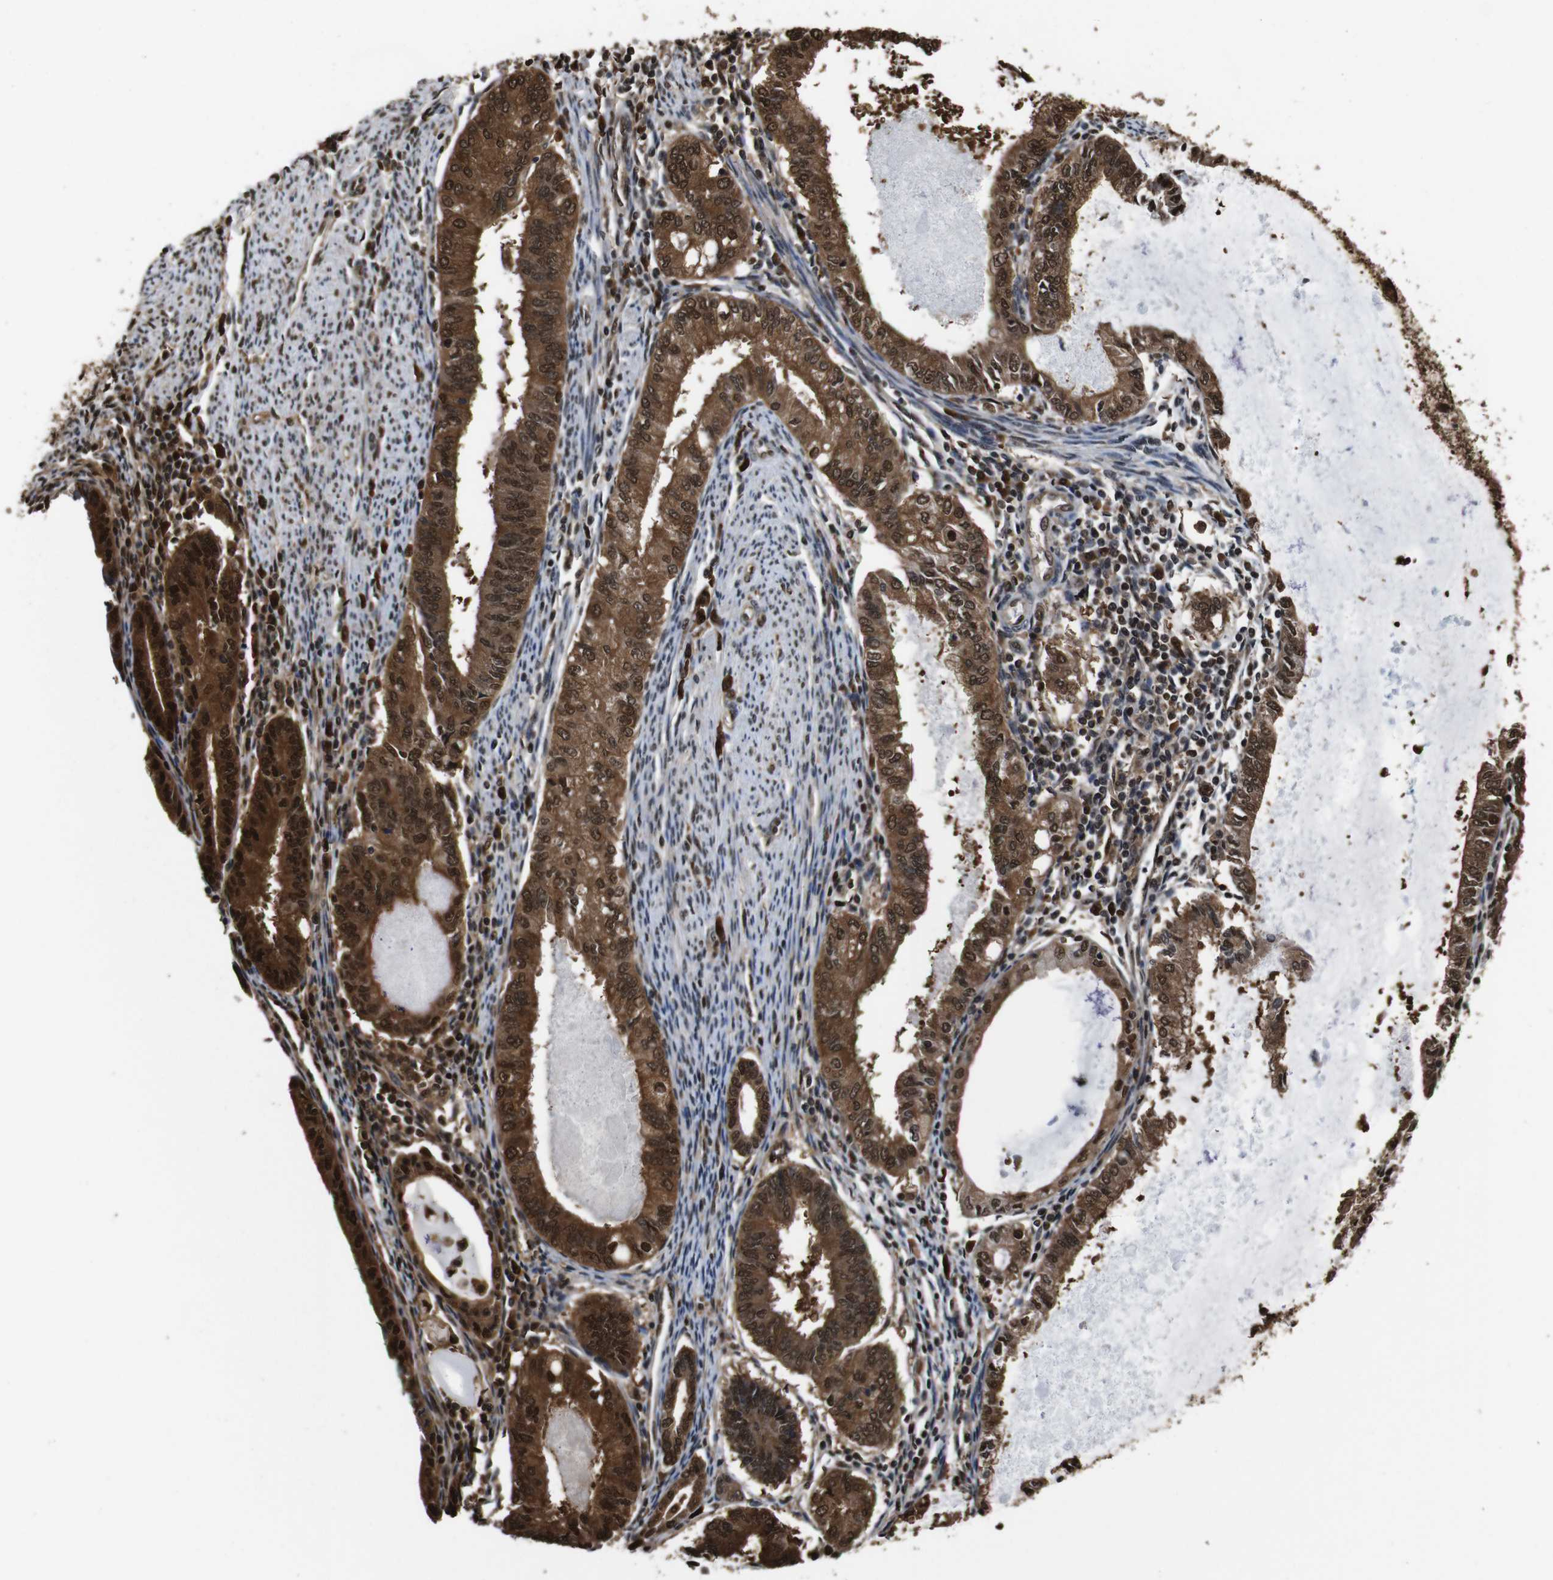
{"staining": {"intensity": "moderate", "quantity": ">75%", "location": "cytoplasmic/membranous,nuclear"}, "tissue": "endometrial cancer", "cell_type": "Tumor cells", "image_type": "cancer", "snomed": [{"axis": "morphology", "description": "Adenocarcinoma, NOS"}, {"axis": "topography", "description": "Endometrium"}], "caption": "Protein staining of endometrial adenocarcinoma tissue exhibits moderate cytoplasmic/membranous and nuclear expression in about >75% of tumor cells.", "gene": "VCP", "patient": {"sex": "female", "age": 86}}